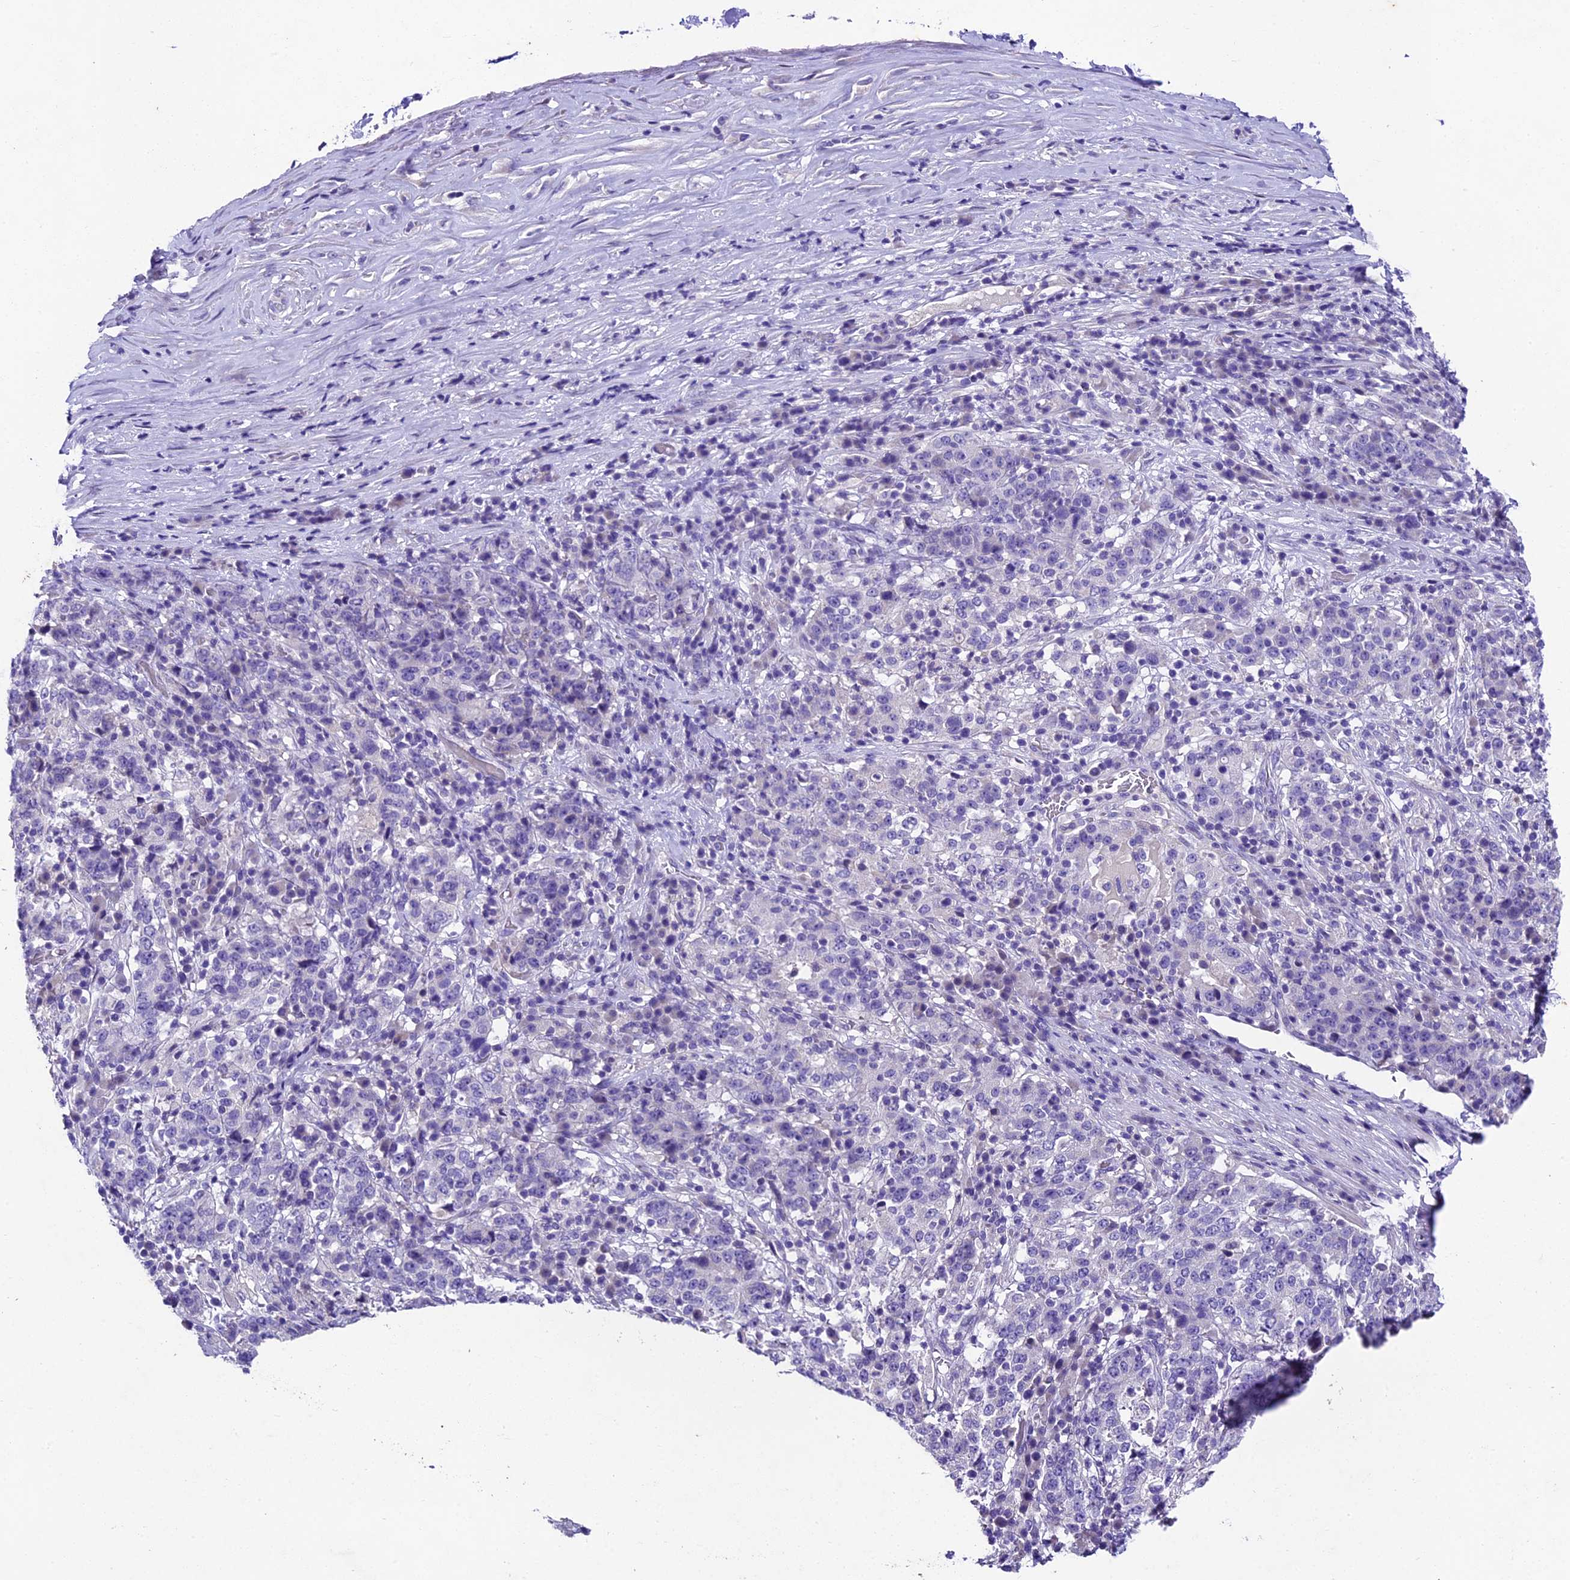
{"staining": {"intensity": "negative", "quantity": "none", "location": "none"}, "tissue": "stomach cancer", "cell_type": "Tumor cells", "image_type": "cancer", "snomed": [{"axis": "morphology", "description": "Adenocarcinoma, NOS"}, {"axis": "topography", "description": "Stomach"}], "caption": "High magnification brightfield microscopy of stomach cancer (adenocarcinoma) stained with DAB (3,3'-diaminobenzidine) (brown) and counterstained with hematoxylin (blue): tumor cells show no significant positivity.", "gene": "IFT140", "patient": {"sex": "male", "age": 59}}